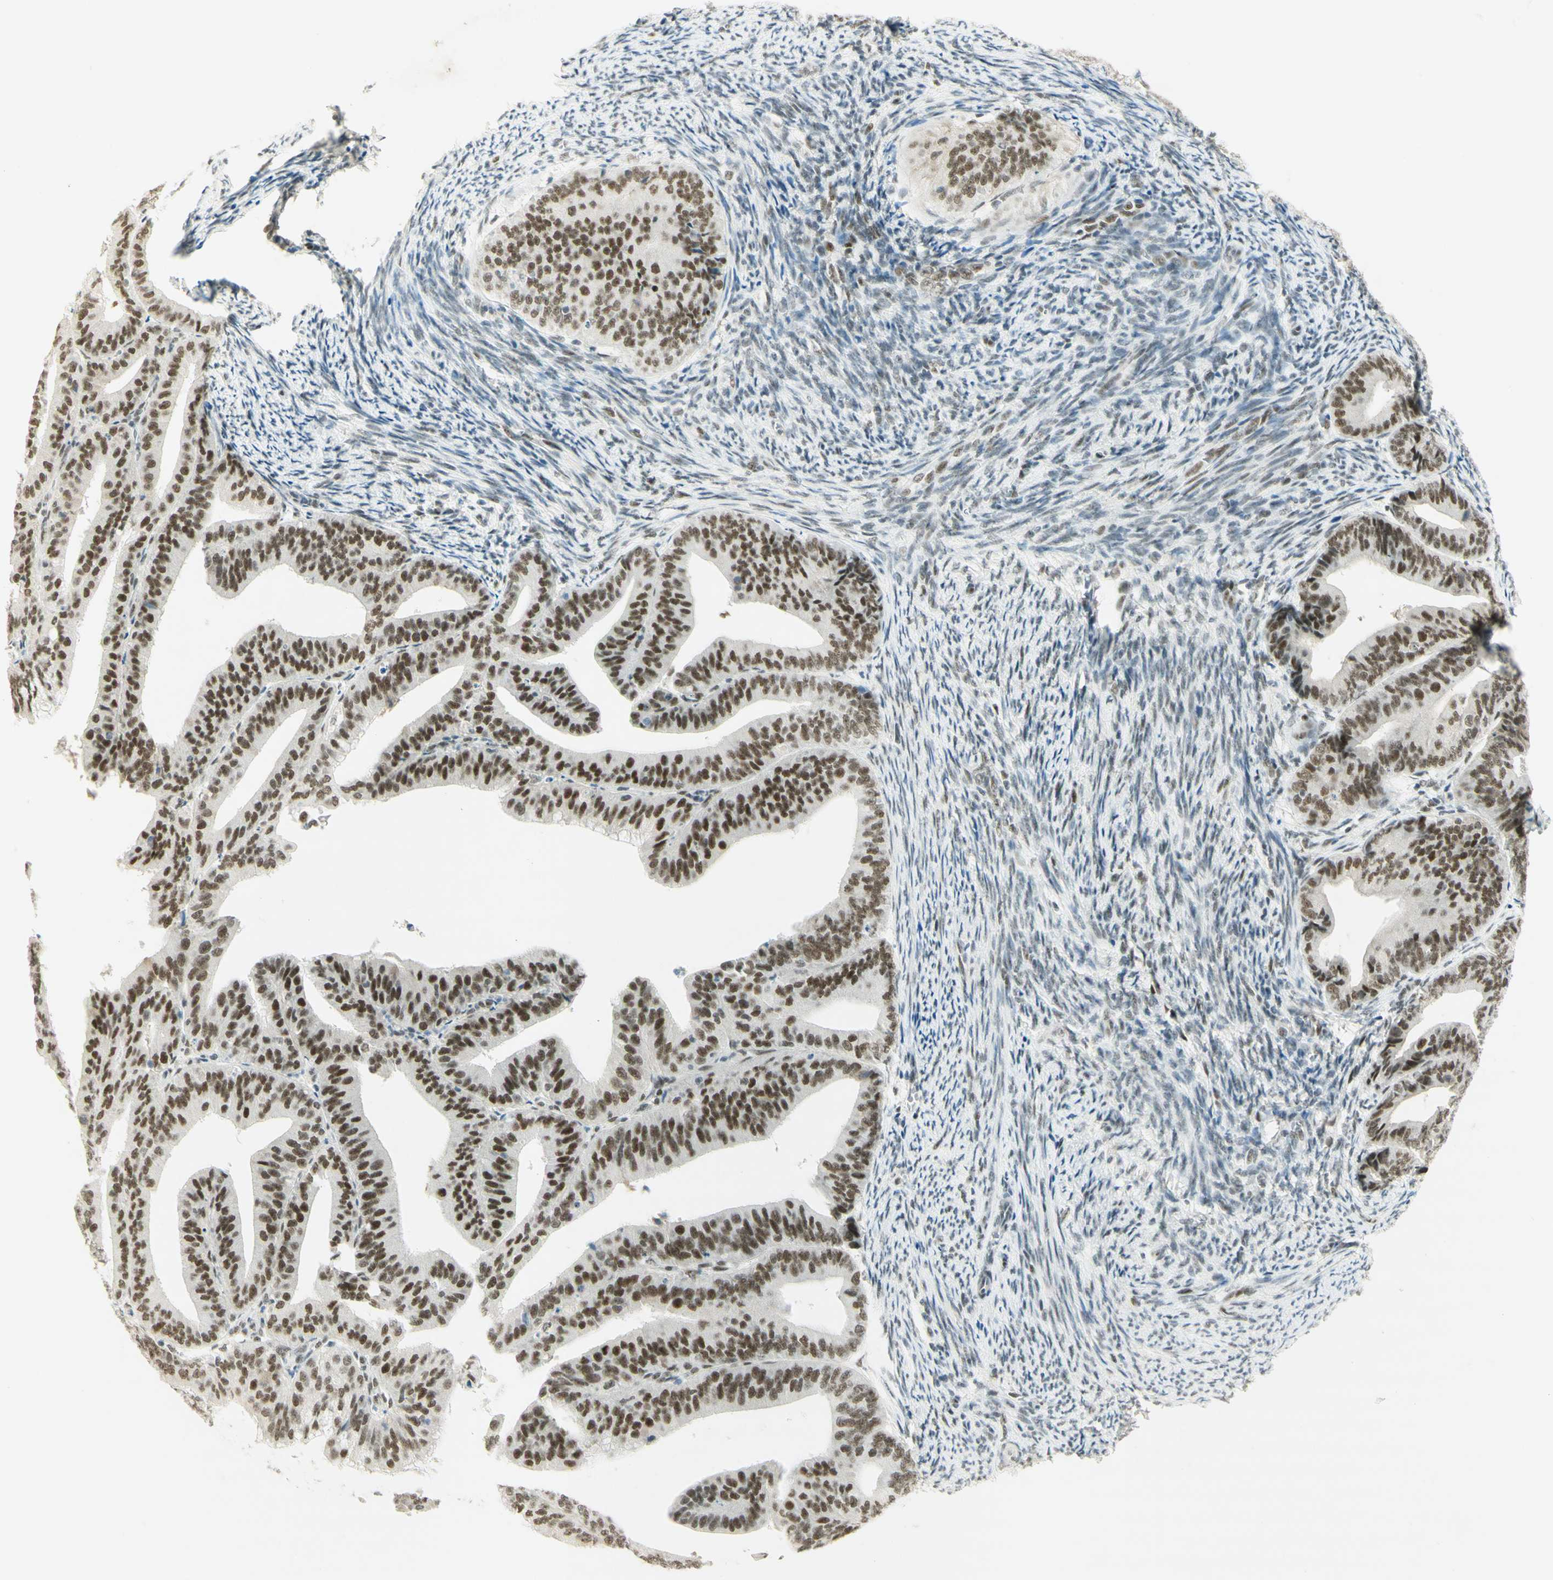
{"staining": {"intensity": "moderate", "quantity": ">75%", "location": "nuclear"}, "tissue": "endometrial cancer", "cell_type": "Tumor cells", "image_type": "cancer", "snomed": [{"axis": "morphology", "description": "Adenocarcinoma, NOS"}, {"axis": "topography", "description": "Endometrium"}], "caption": "Protein staining of endometrial cancer (adenocarcinoma) tissue exhibits moderate nuclear expression in approximately >75% of tumor cells.", "gene": "PMS2", "patient": {"sex": "female", "age": 63}}